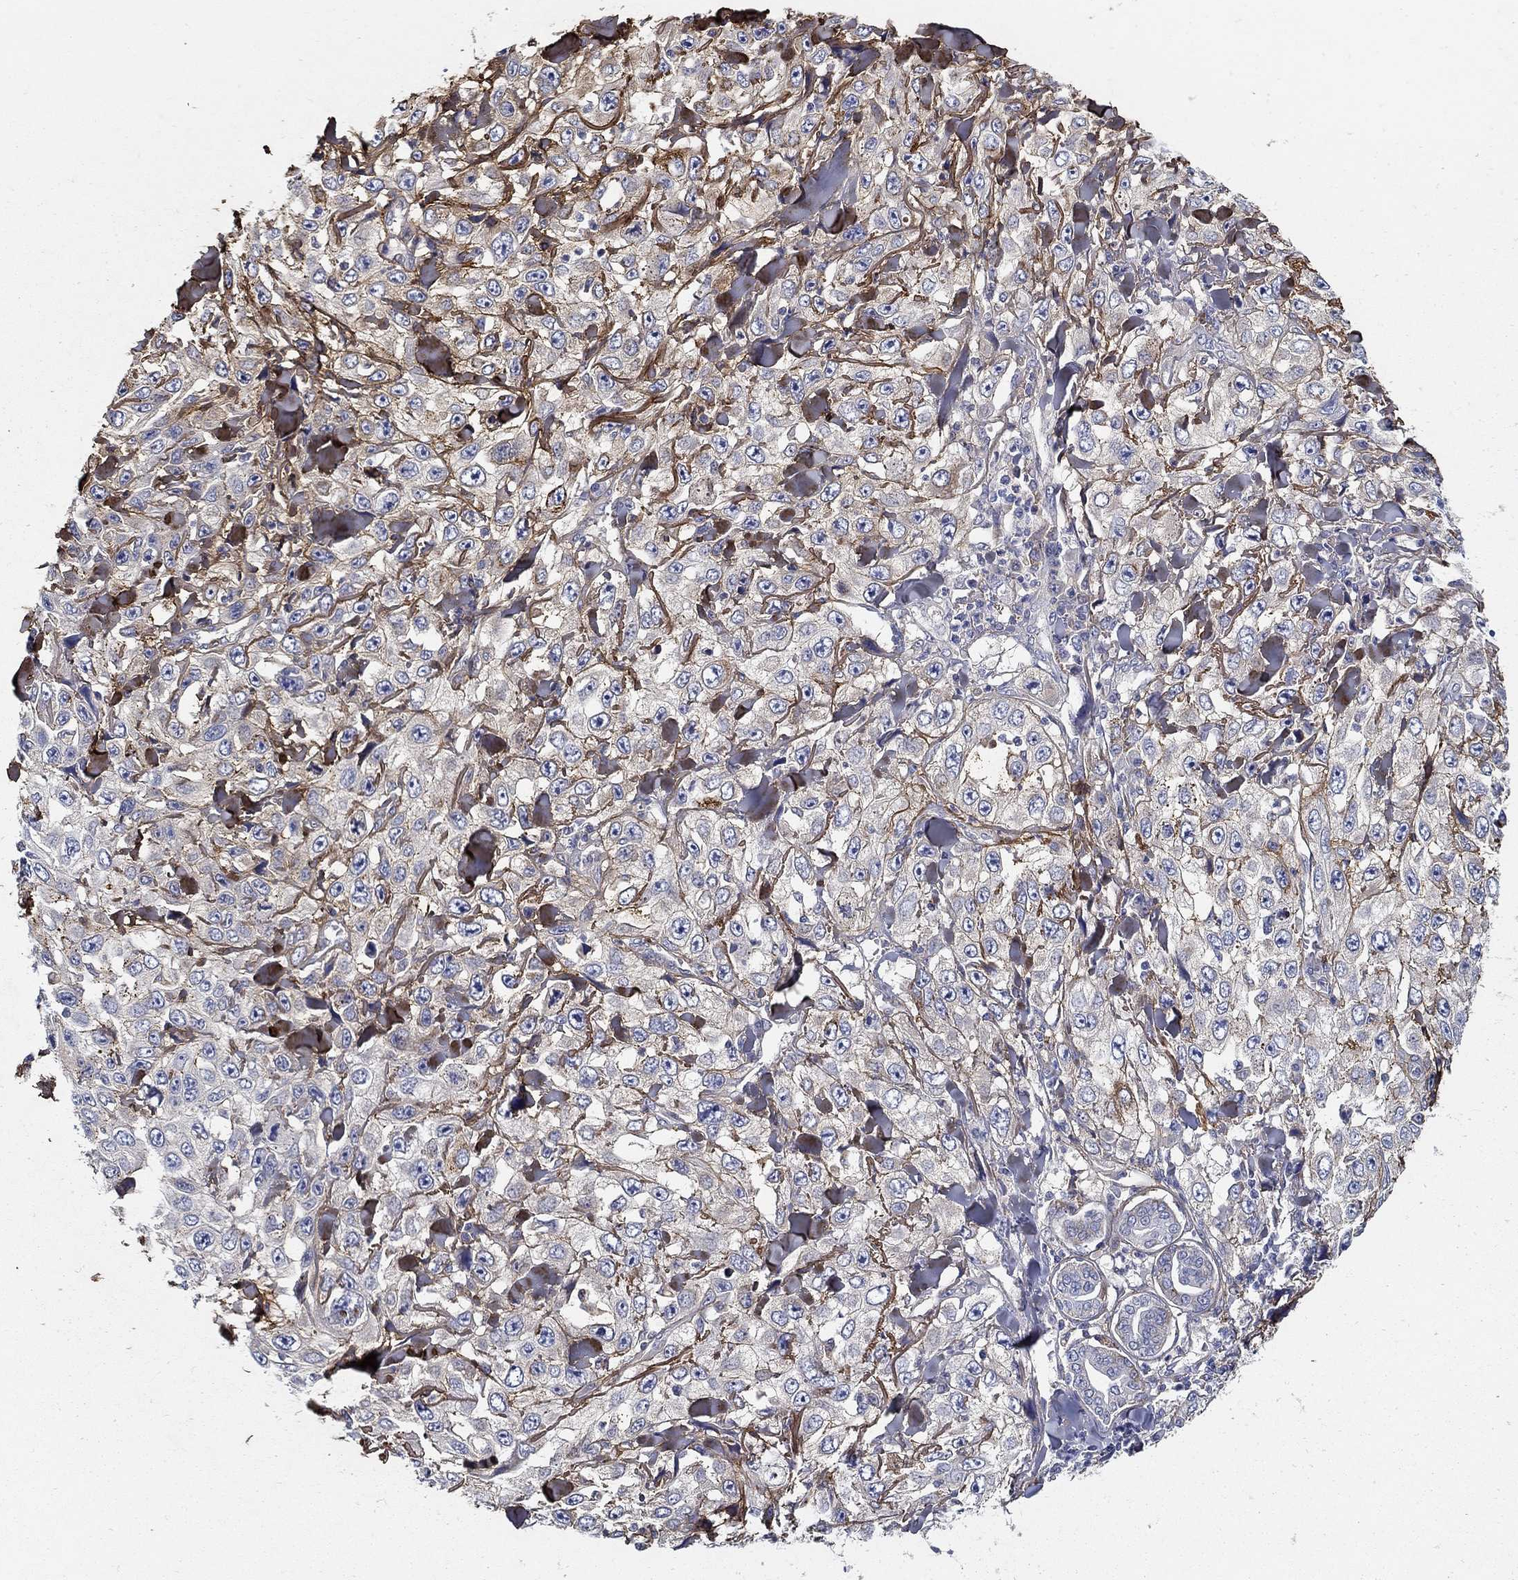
{"staining": {"intensity": "negative", "quantity": "none", "location": "none"}, "tissue": "skin cancer", "cell_type": "Tumor cells", "image_type": "cancer", "snomed": [{"axis": "morphology", "description": "Squamous cell carcinoma, NOS"}, {"axis": "topography", "description": "Skin"}], "caption": "Immunohistochemistry photomicrograph of neoplastic tissue: skin squamous cell carcinoma stained with DAB reveals no significant protein positivity in tumor cells. (DAB (3,3'-diaminobenzidine) immunohistochemistry with hematoxylin counter stain).", "gene": "TGFBI", "patient": {"sex": "male", "age": 82}}